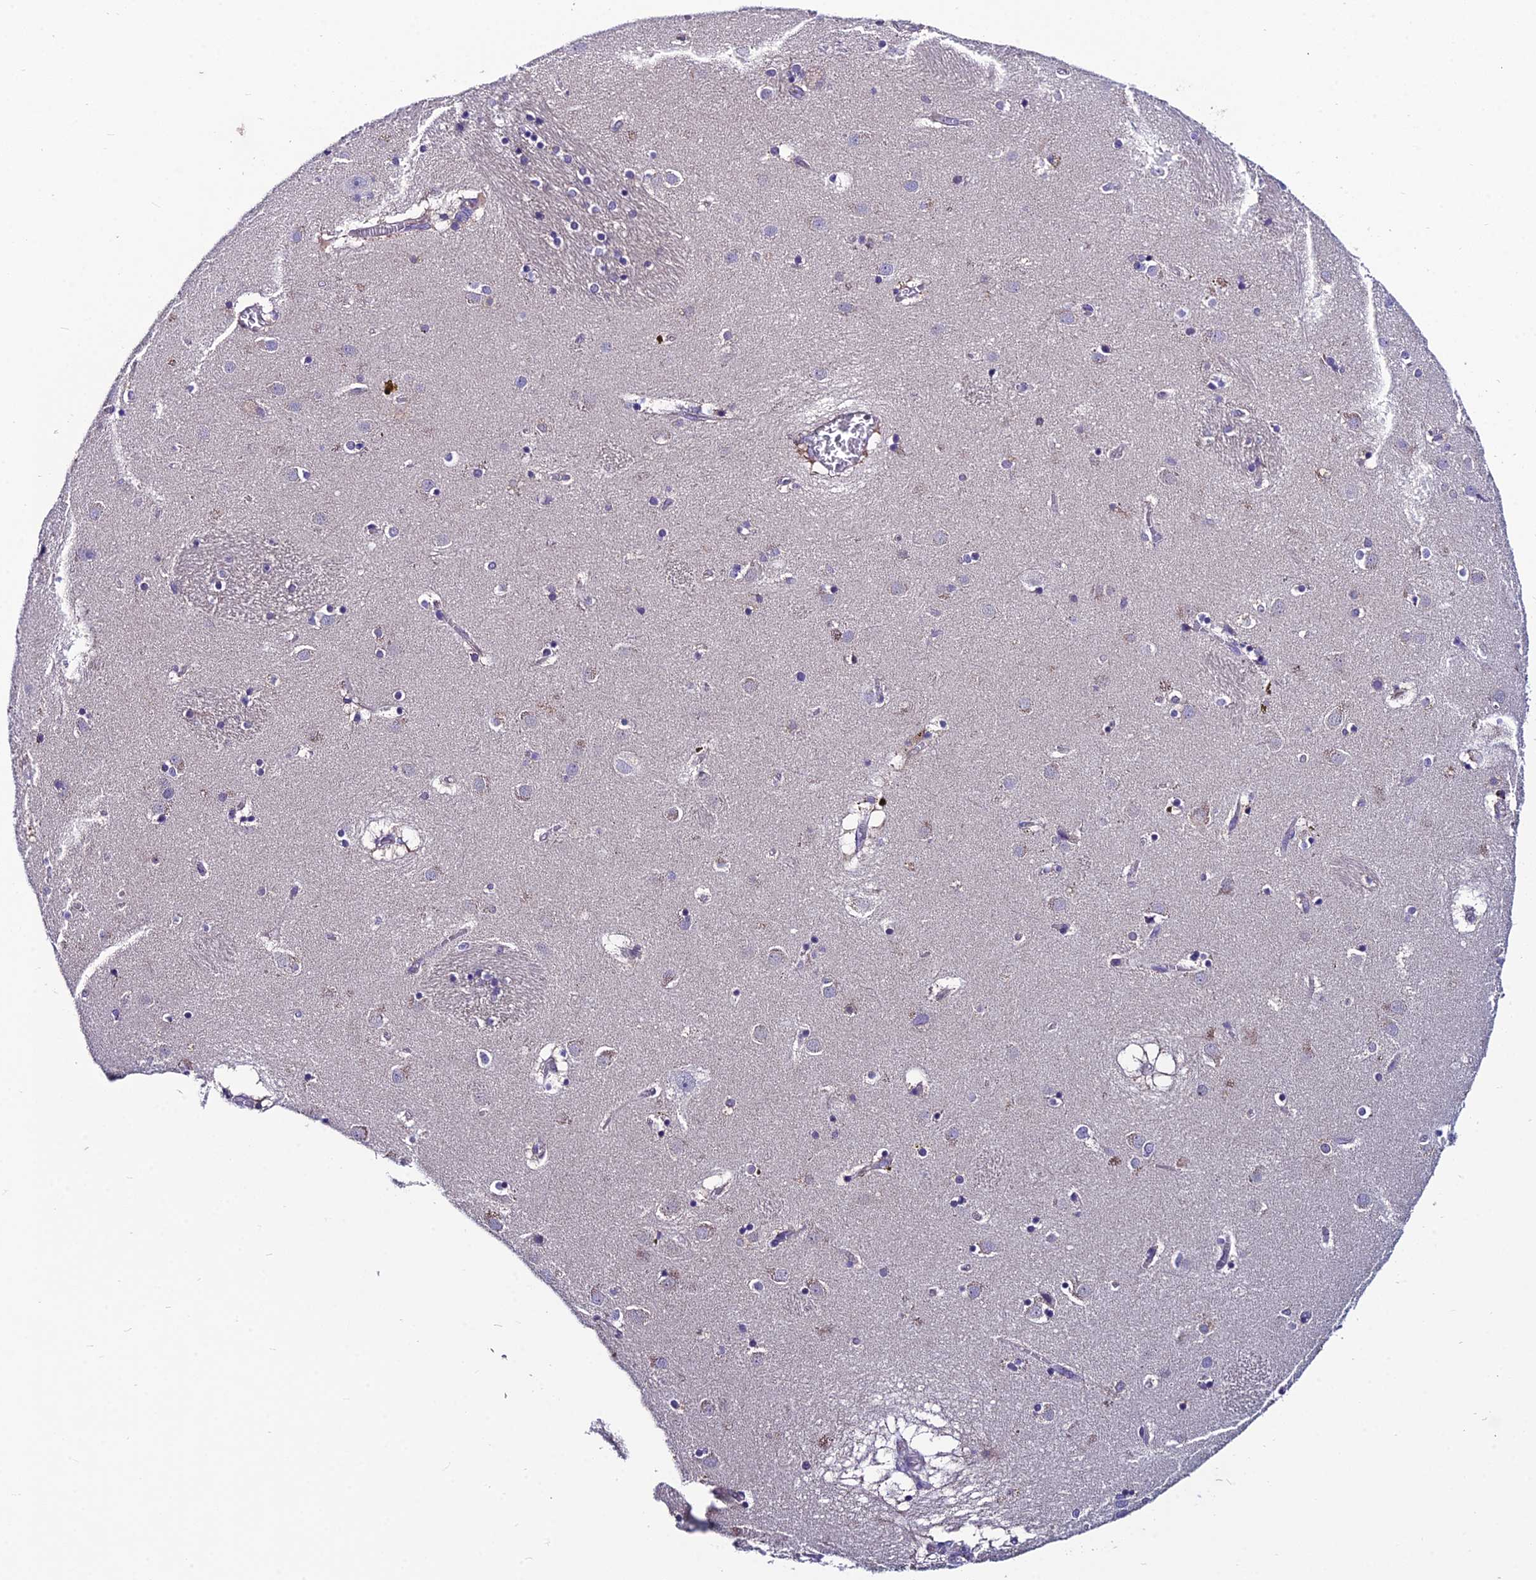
{"staining": {"intensity": "negative", "quantity": "none", "location": "none"}, "tissue": "caudate", "cell_type": "Glial cells", "image_type": "normal", "snomed": [{"axis": "morphology", "description": "Normal tissue, NOS"}, {"axis": "topography", "description": "Lateral ventricle wall"}], "caption": "This photomicrograph is of unremarkable caudate stained with IHC to label a protein in brown with the nuclei are counter-stained blue. There is no positivity in glial cells.", "gene": "LGALS7", "patient": {"sex": "male", "age": 70}}